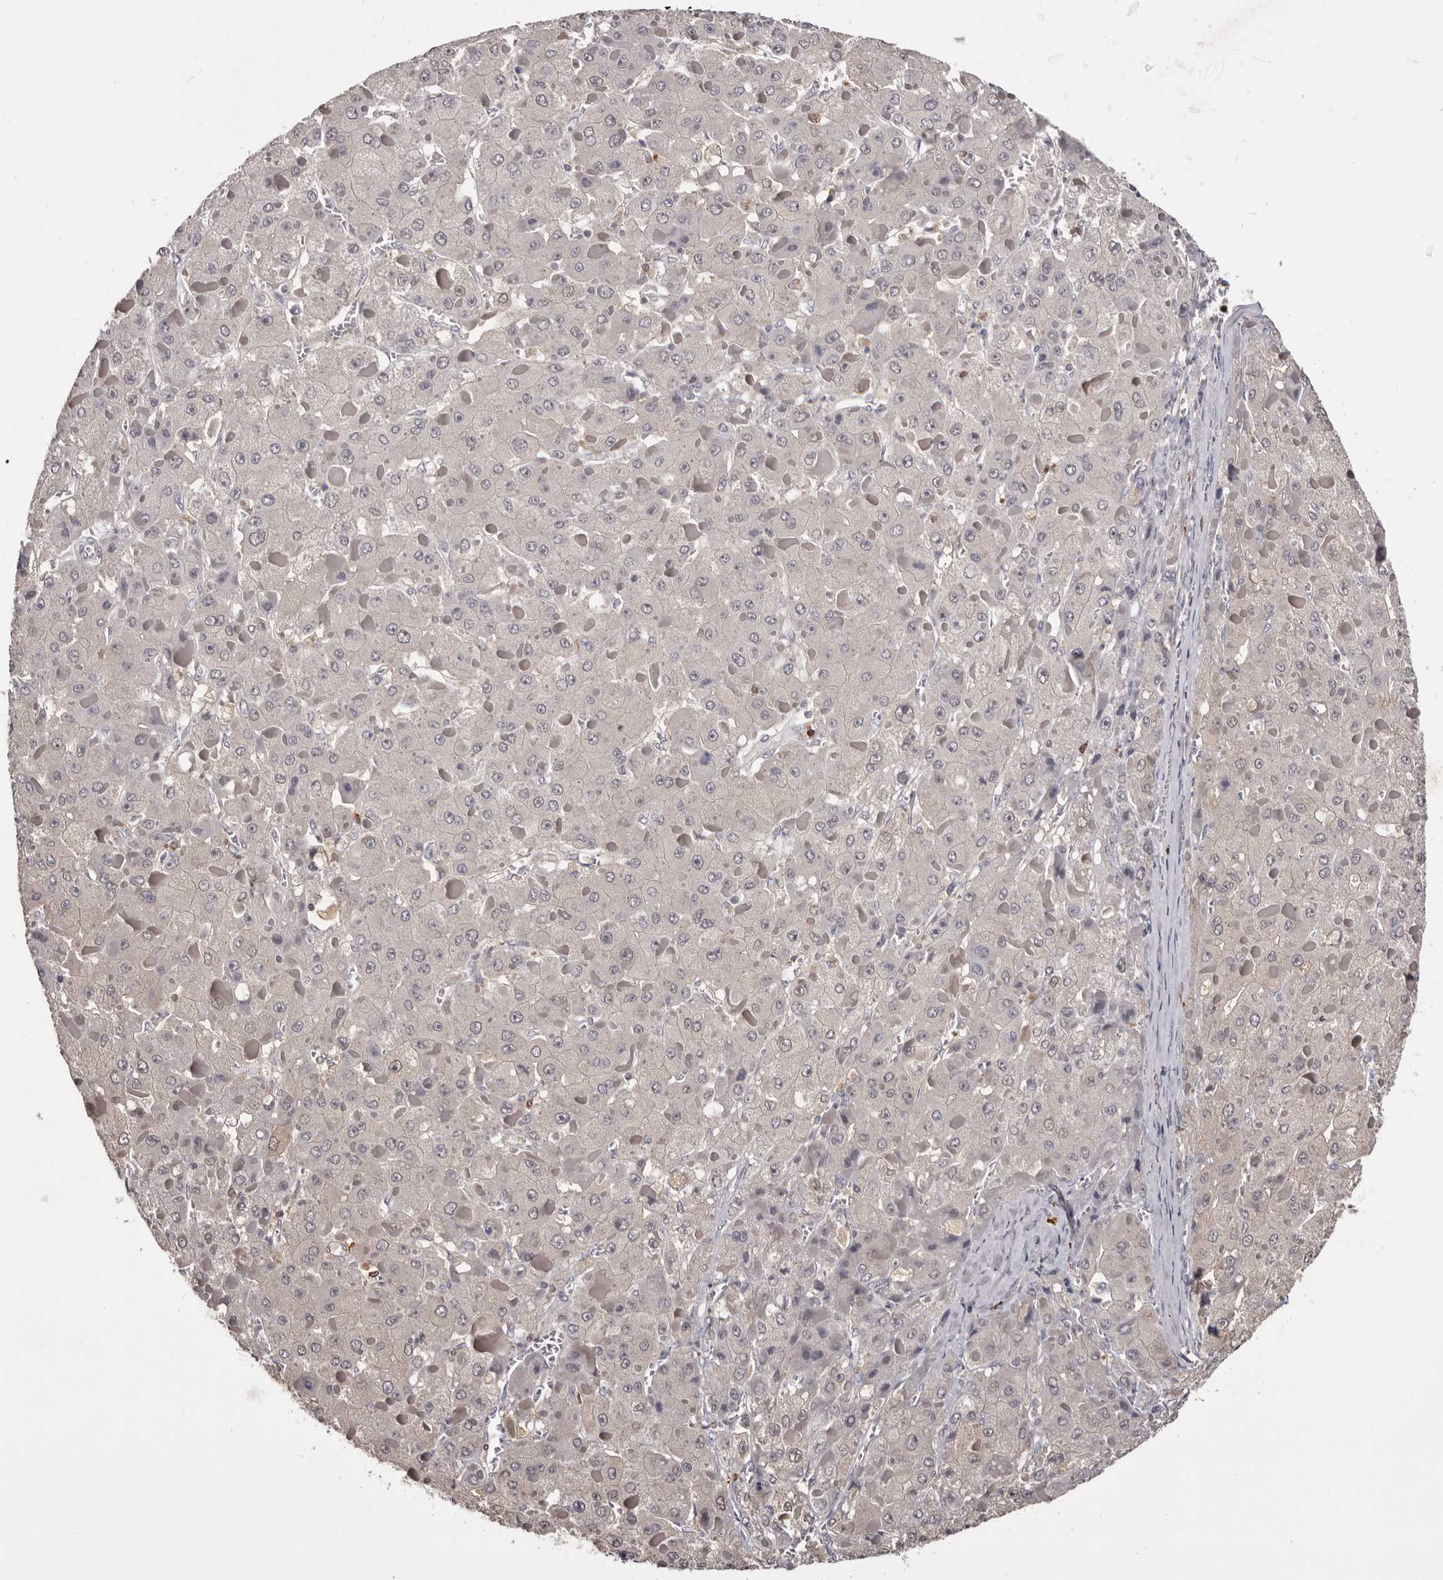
{"staining": {"intensity": "negative", "quantity": "none", "location": "none"}, "tissue": "liver cancer", "cell_type": "Tumor cells", "image_type": "cancer", "snomed": [{"axis": "morphology", "description": "Carcinoma, Hepatocellular, NOS"}, {"axis": "topography", "description": "Liver"}], "caption": "There is no significant positivity in tumor cells of hepatocellular carcinoma (liver).", "gene": "TNNI1", "patient": {"sex": "female", "age": 73}}